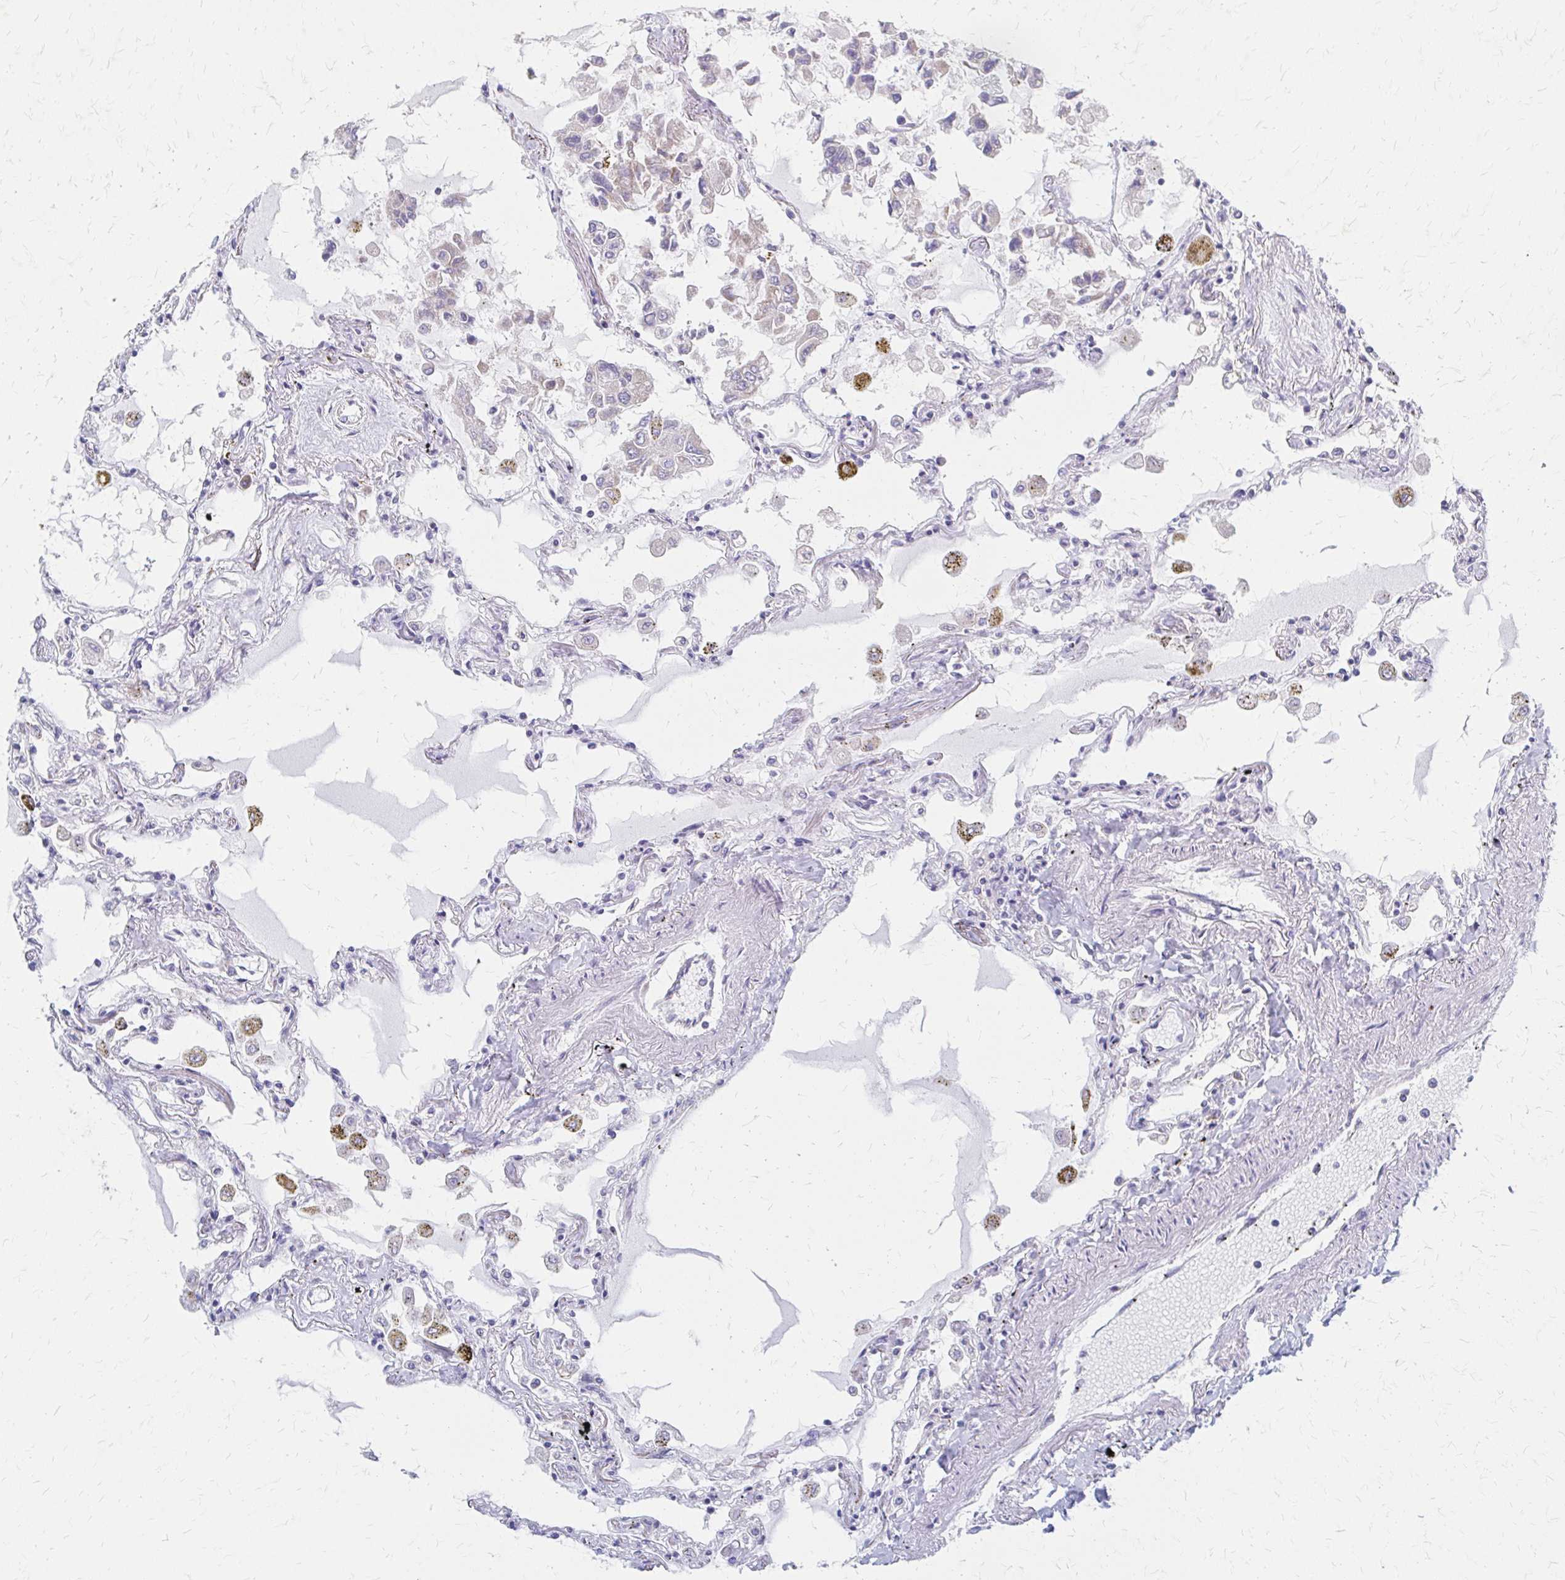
{"staining": {"intensity": "negative", "quantity": "none", "location": "none"}, "tissue": "lung", "cell_type": "Alveolar cells", "image_type": "normal", "snomed": [{"axis": "morphology", "description": "Normal tissue, NOS"}, {"axis": "morphology", "description": "Adenocarcinoma, NOS"}, {"axis": "topography", "description": "Cartilage tissue"}, {"axis": "topography", "description": "Lung"}], "caption": "This is an immunohistochemistry (IHC) photomicrograph of normal human lung. There is no positivity in alveolar cells.", "gene": "RPL27A", "patient": {"sex": "female", "age": 67}}